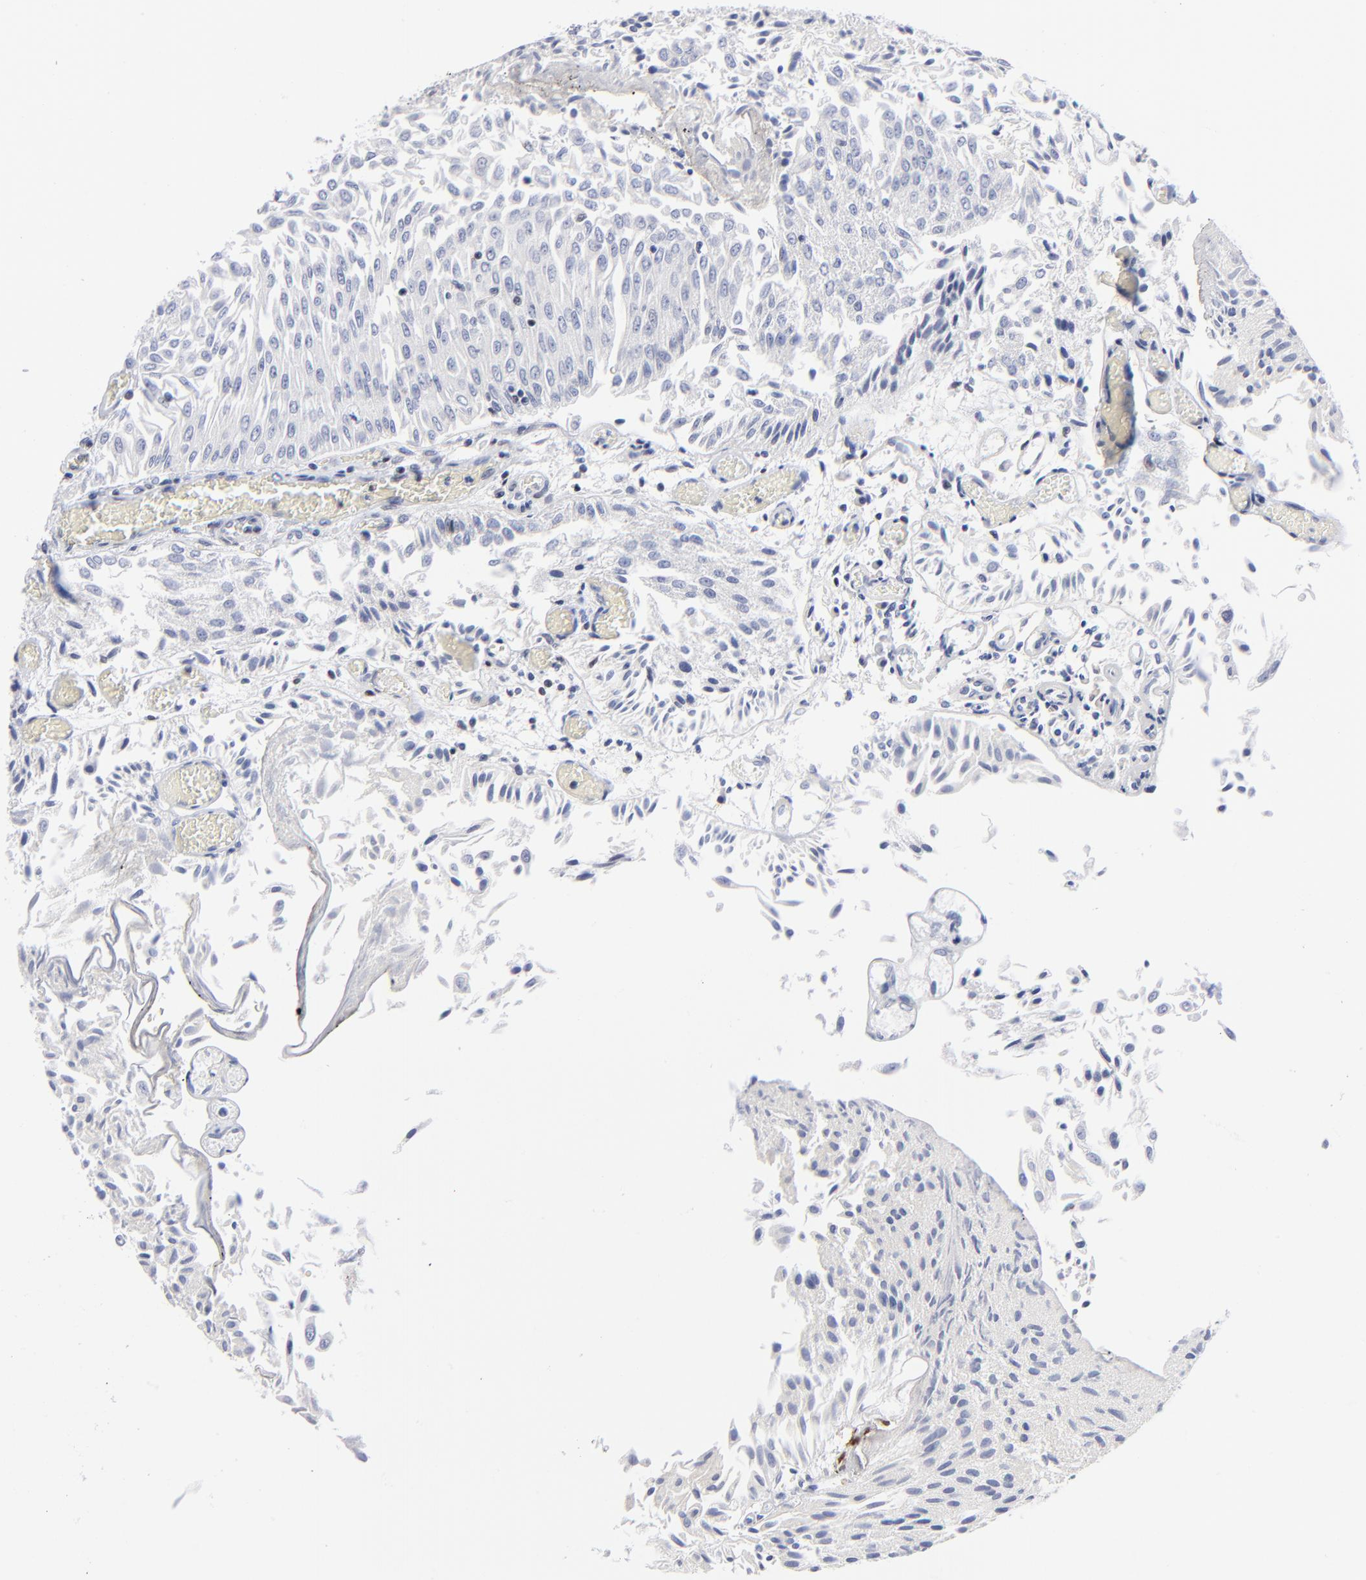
{"staining": {"intensity": "negative", "quantity": "none", "location": "none"}, "tissue": "urothelial cancer", "cell_type": "Tumor cells", "image_type": "cancer", "snomed": [{"axis": "morphology", "description": "Urothelial carcinoma, Low grade"}, {"axis": "topography", "description": "Urinary bladder"}], "caption": "Human urothelial cancer stained for a protein using immunohistochemistry (IHC) reveals no staining in tumor cells.", "gene": "SP2", "patient": {"sex": "male", "age": 86}}